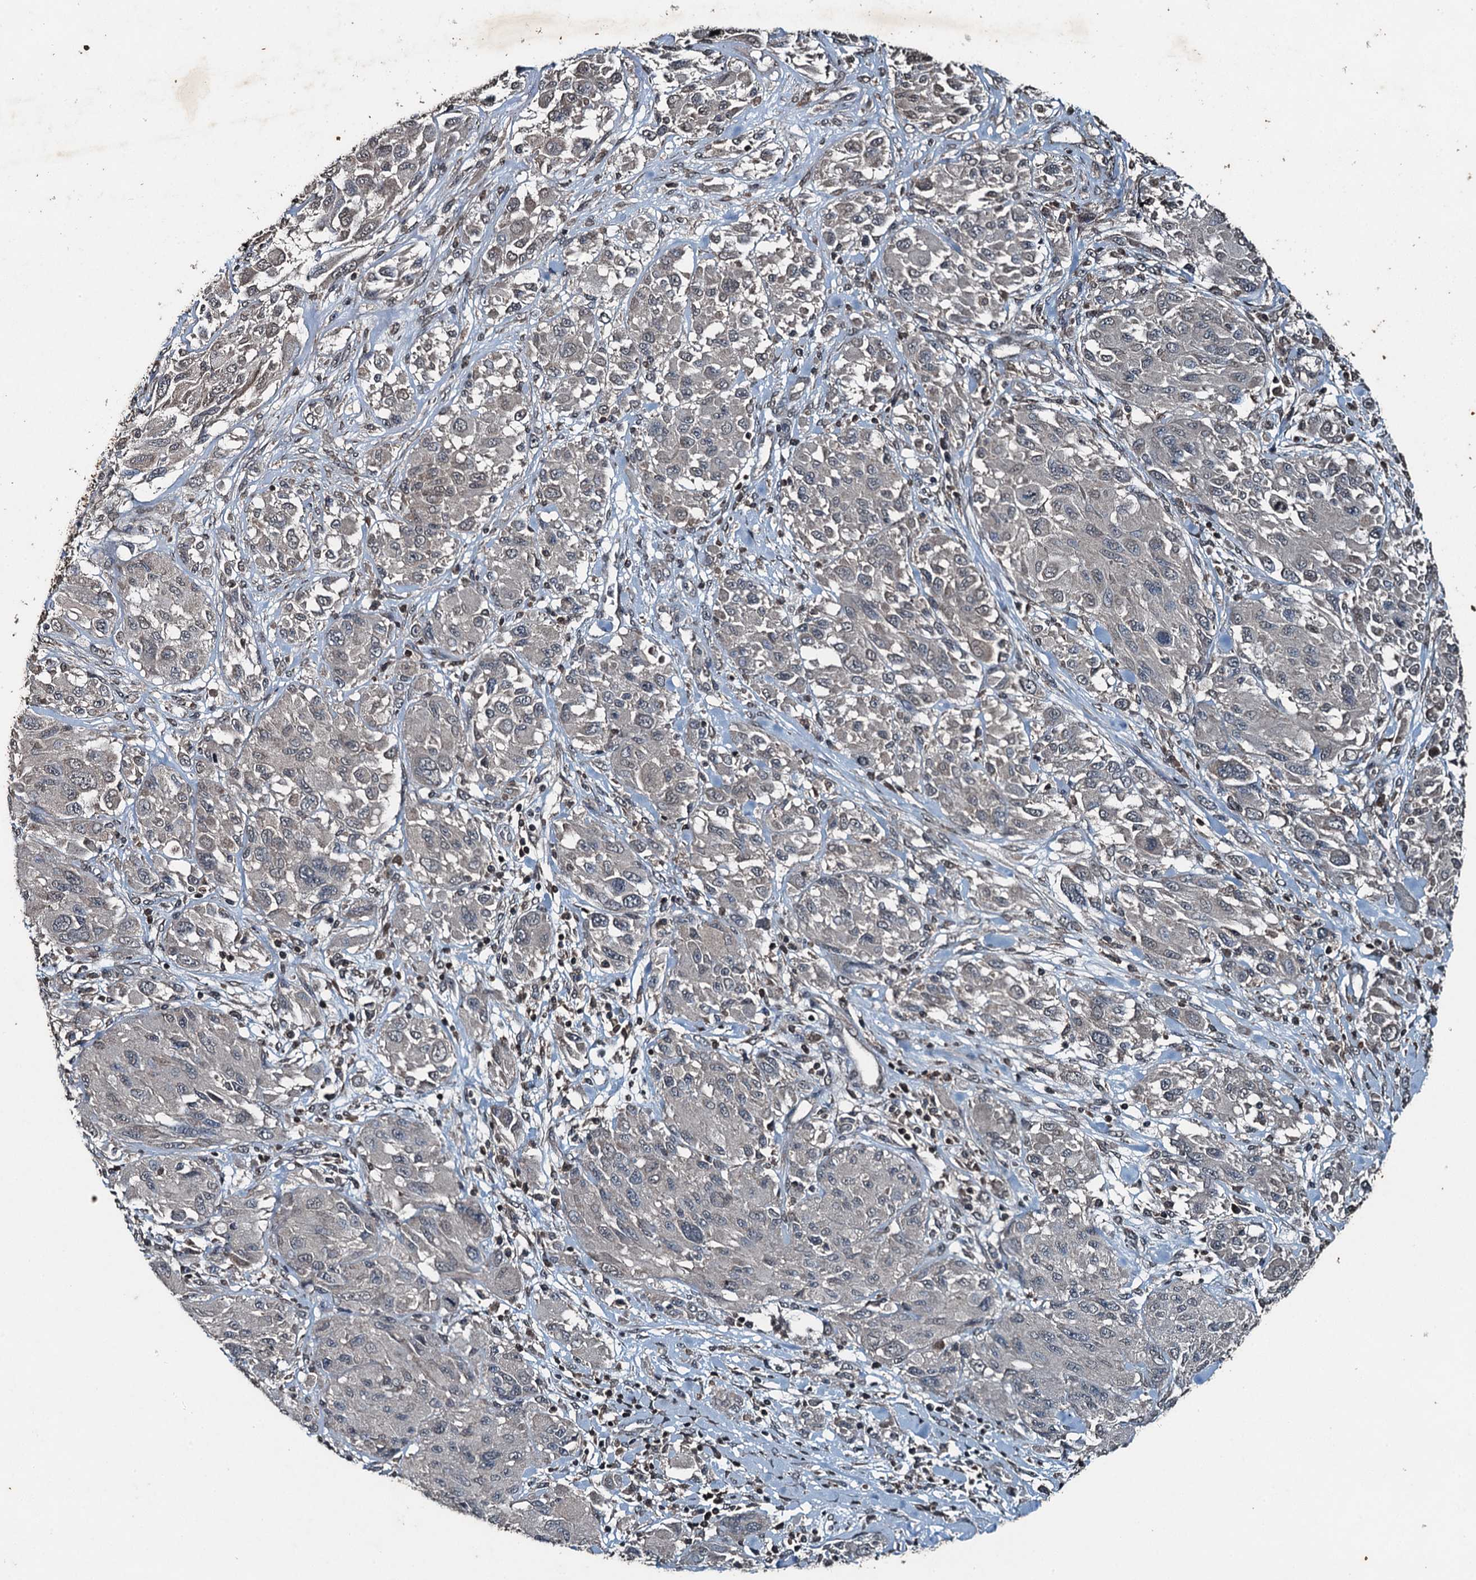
{"staining": {"intensity": "negative", "quantity": "none", "location": "none"}, "tissue": "melanoma", "cell_type": "Tumor cells", "image_type": "cancer", "snomed": [{"axis": "morphology", "description": "Malignant melanoma, NOS"}, {"axis": "topography", "description": "Skin"}], "caption": "Protein analysis of malignant melanoma shows no significant positivity in tumor cells.", "gene": "TCTN1", "patient": {"sex": "female", "age": 91}}